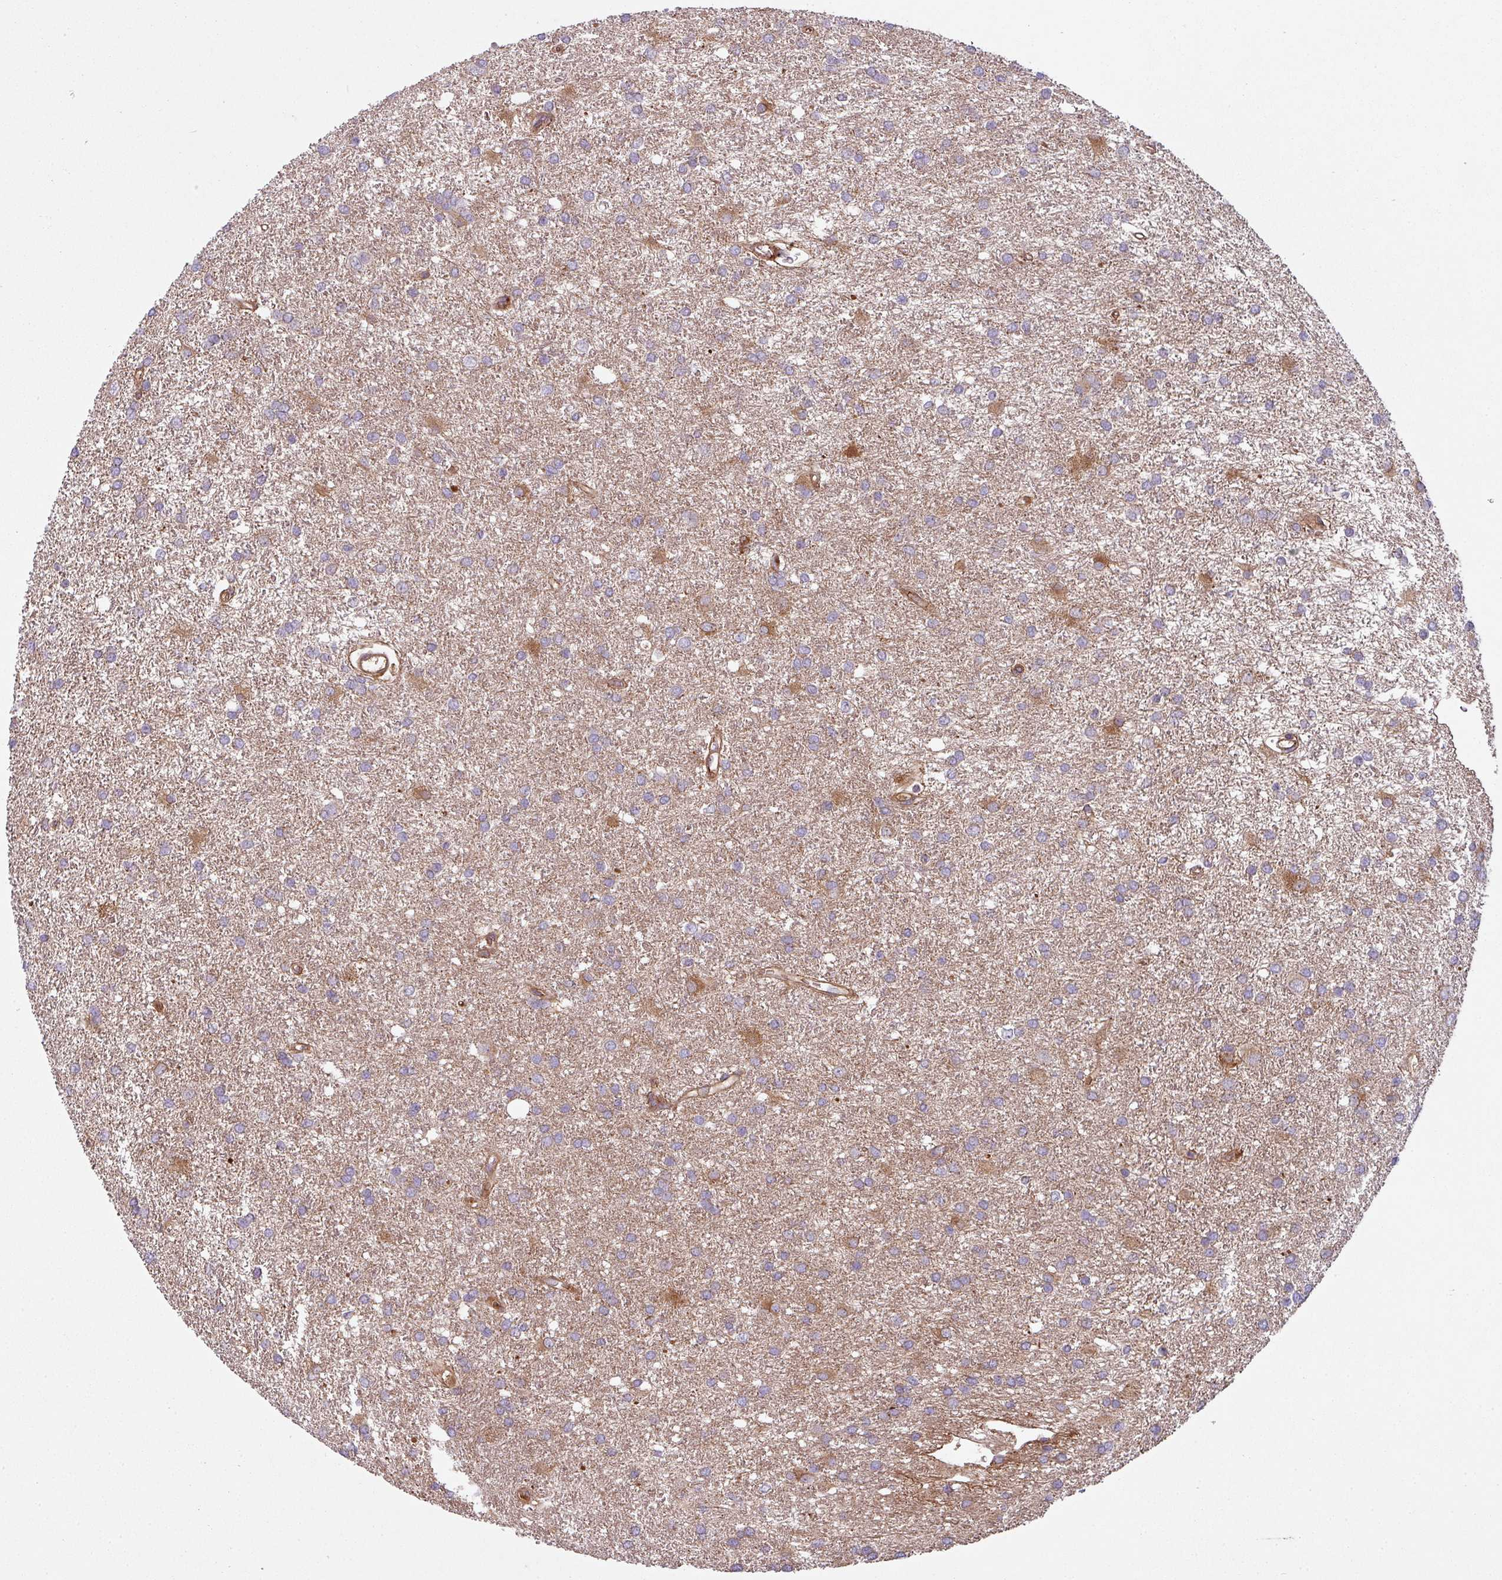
{"staining": {"intensity": "moderate", "quantity": "25%-75%", "location": "cytoplasmic/membranous"}, "tissue": "glioma", "cell_type": "Tumor cells", "image_type": "cancer", "snomed": [{"axis": "morphology", "description": "Glioma, malignant, High grade"}, {"axis": "topography", "description": "Brain"}], "caption": "DAB (3,3'-diaminobenzidine) immunohistochemical staining of human glioma reveals moderate cytoplasmic/membranous protein staining in about 25%-75% of tumor cells.", "gene": "SNRNP25", "patient": {"sex": "female", "age": 50}}